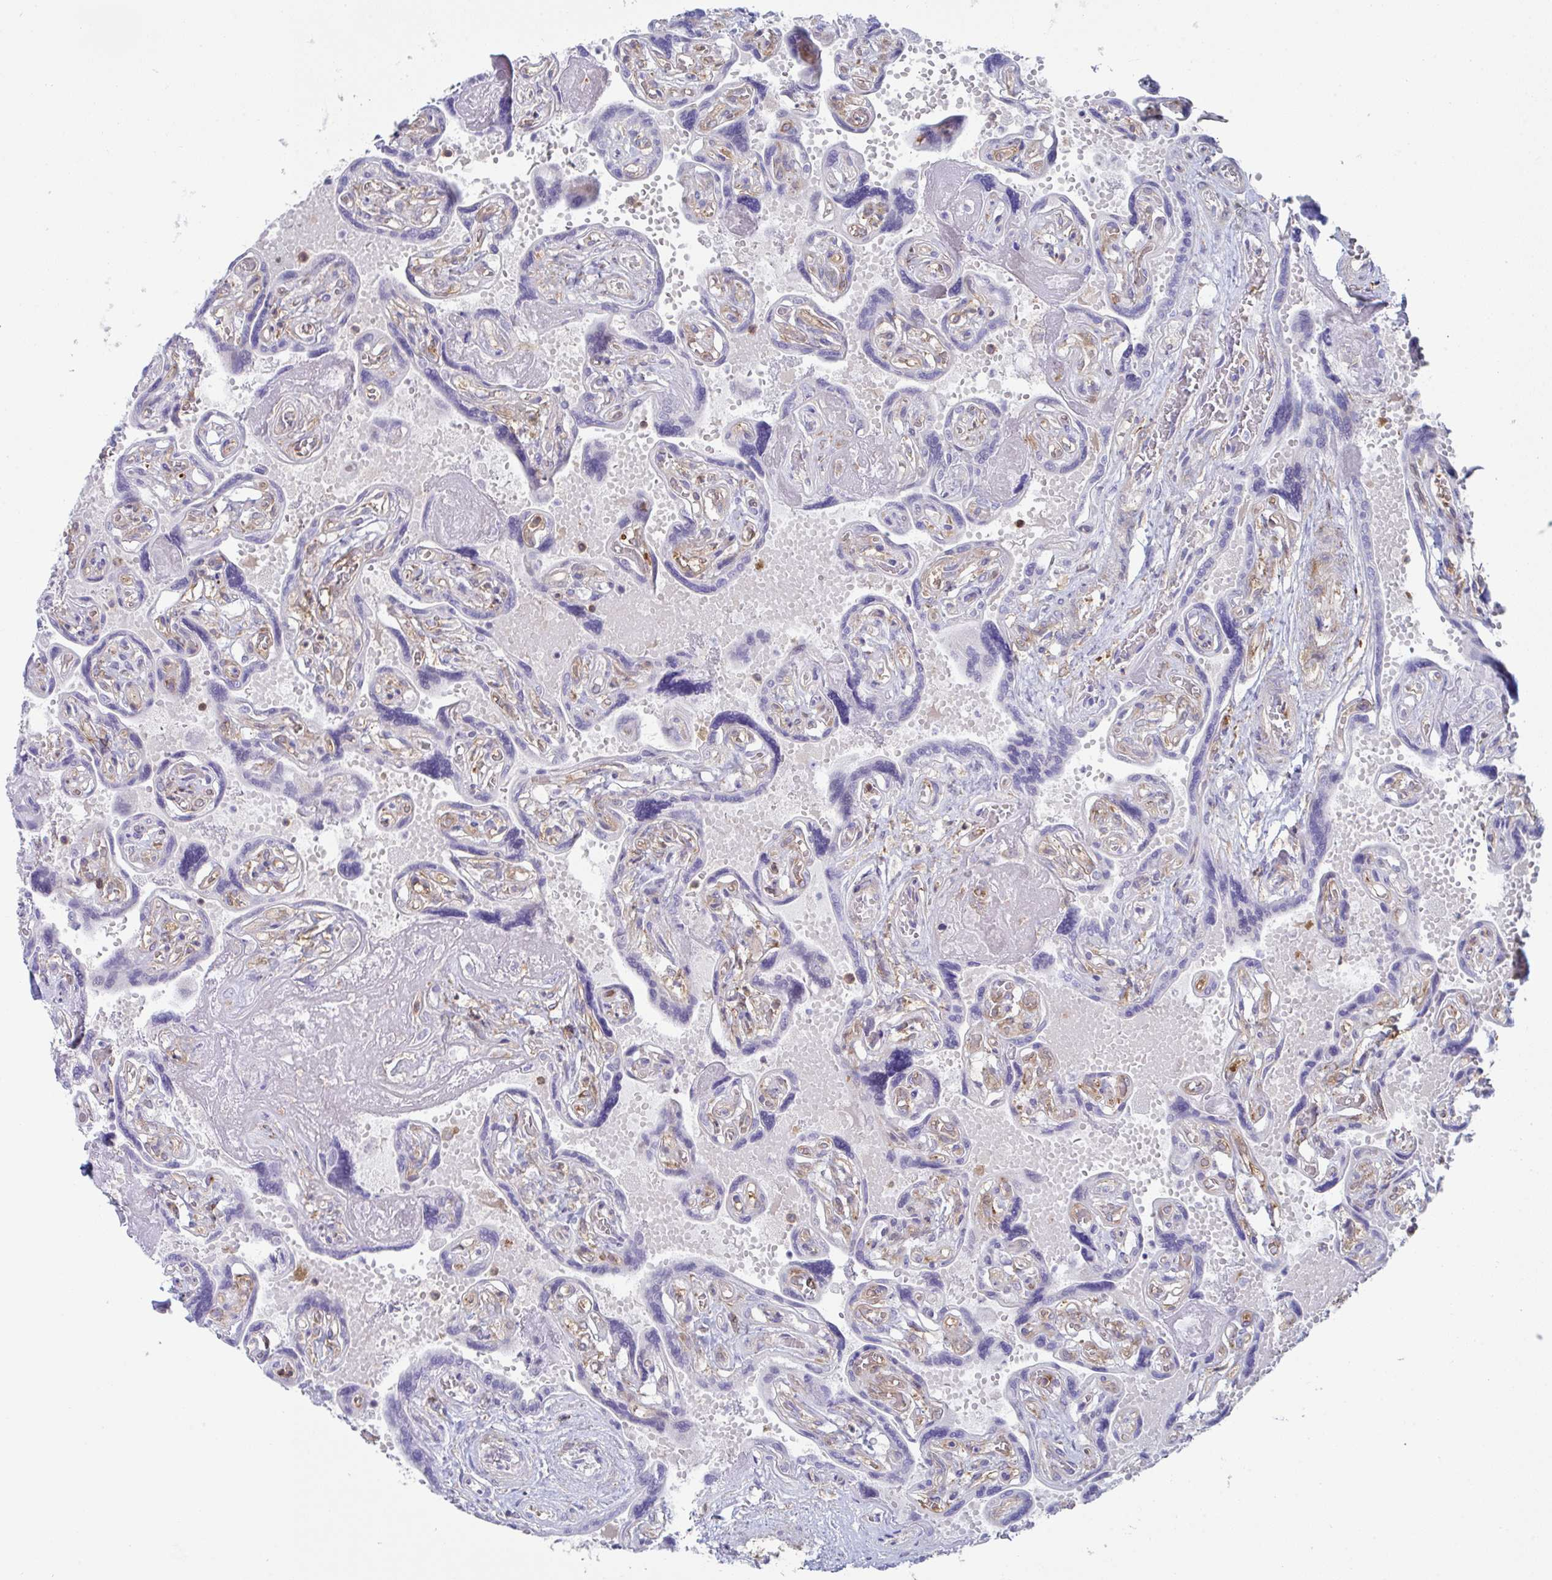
{"staining": {"intensity": "negative", "quantity": "none", "location": "none"}, "tissue": "placenta", "cell_type": "Trophoblastic cells", "image_type": "normal", "snomed": [{"axis": "morphology", "description": "Normal tissue, NOS"}, {"axis": "topography", "description": "Placenta"}], "caption": "The histopathology image displays no significant expression in trophoblastic cells of placenta.", "gene": "WNK1", "patient": {"sex": "female", "age": 32}}